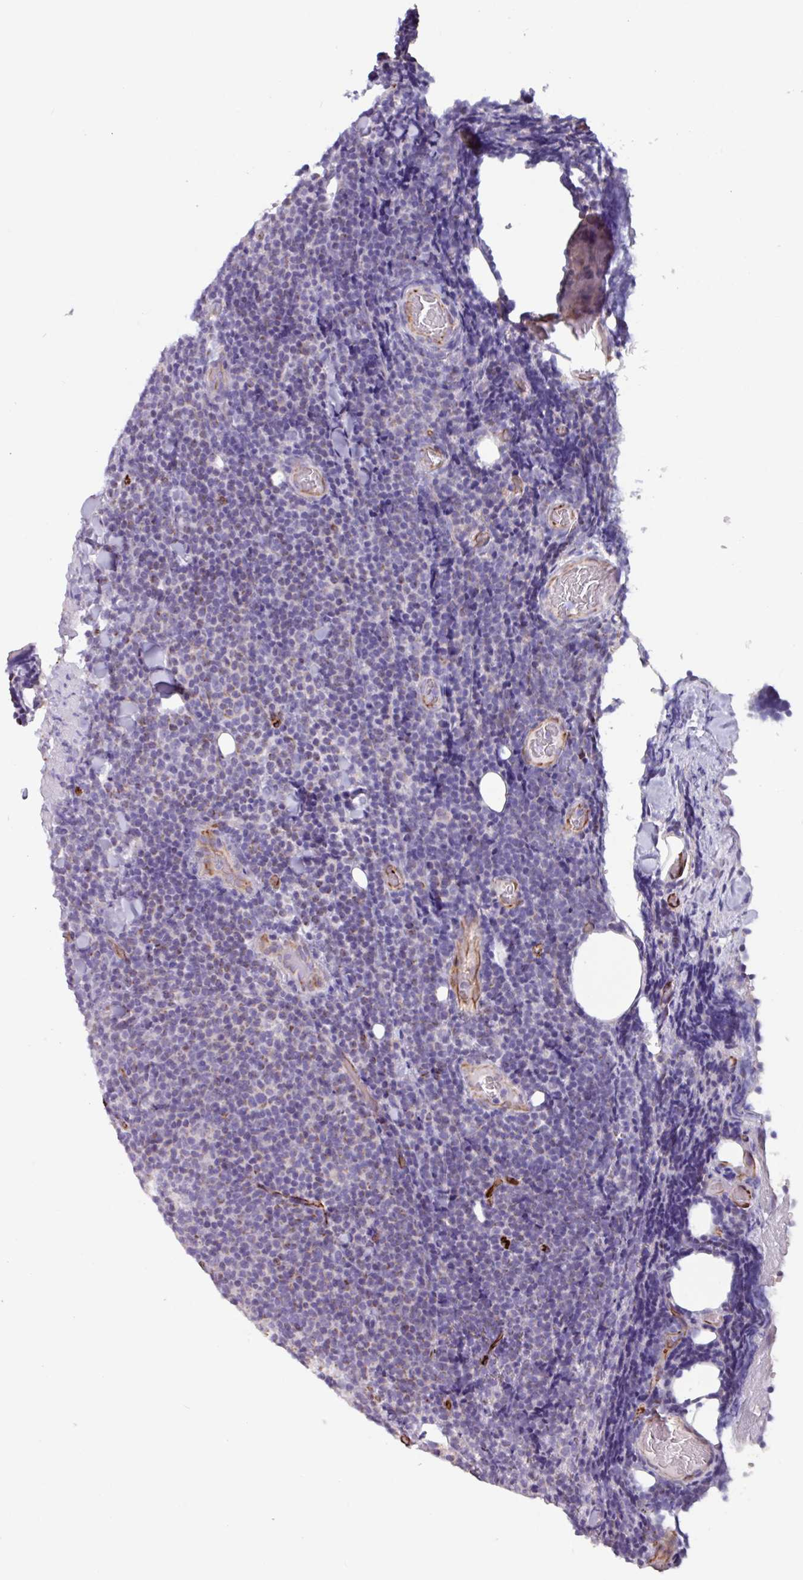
{"staining": {"intensity": "negative", "quantity": "none", "location": "none"}, "tissue": "lymphoma", "cell_type": "Tumor cells", "image_type": "cancer", "snomed": [{"axis": "morphology", "description": "Malignant lymphoma, non-Hodgkin's type, Low grade"}, {"axis": "topography", "description": "Lymph node"}], "caption": "An immunohistochemistry histopathology image of malignant lymphoma, non-Hodgkin's type (low-grade) is shown. There is no staining in tumor cells of malignant lymphoma, non-Hodgkin's type (low-grade).", "gene": "BTD", "patient": {"sex": "male", "age": 66}}